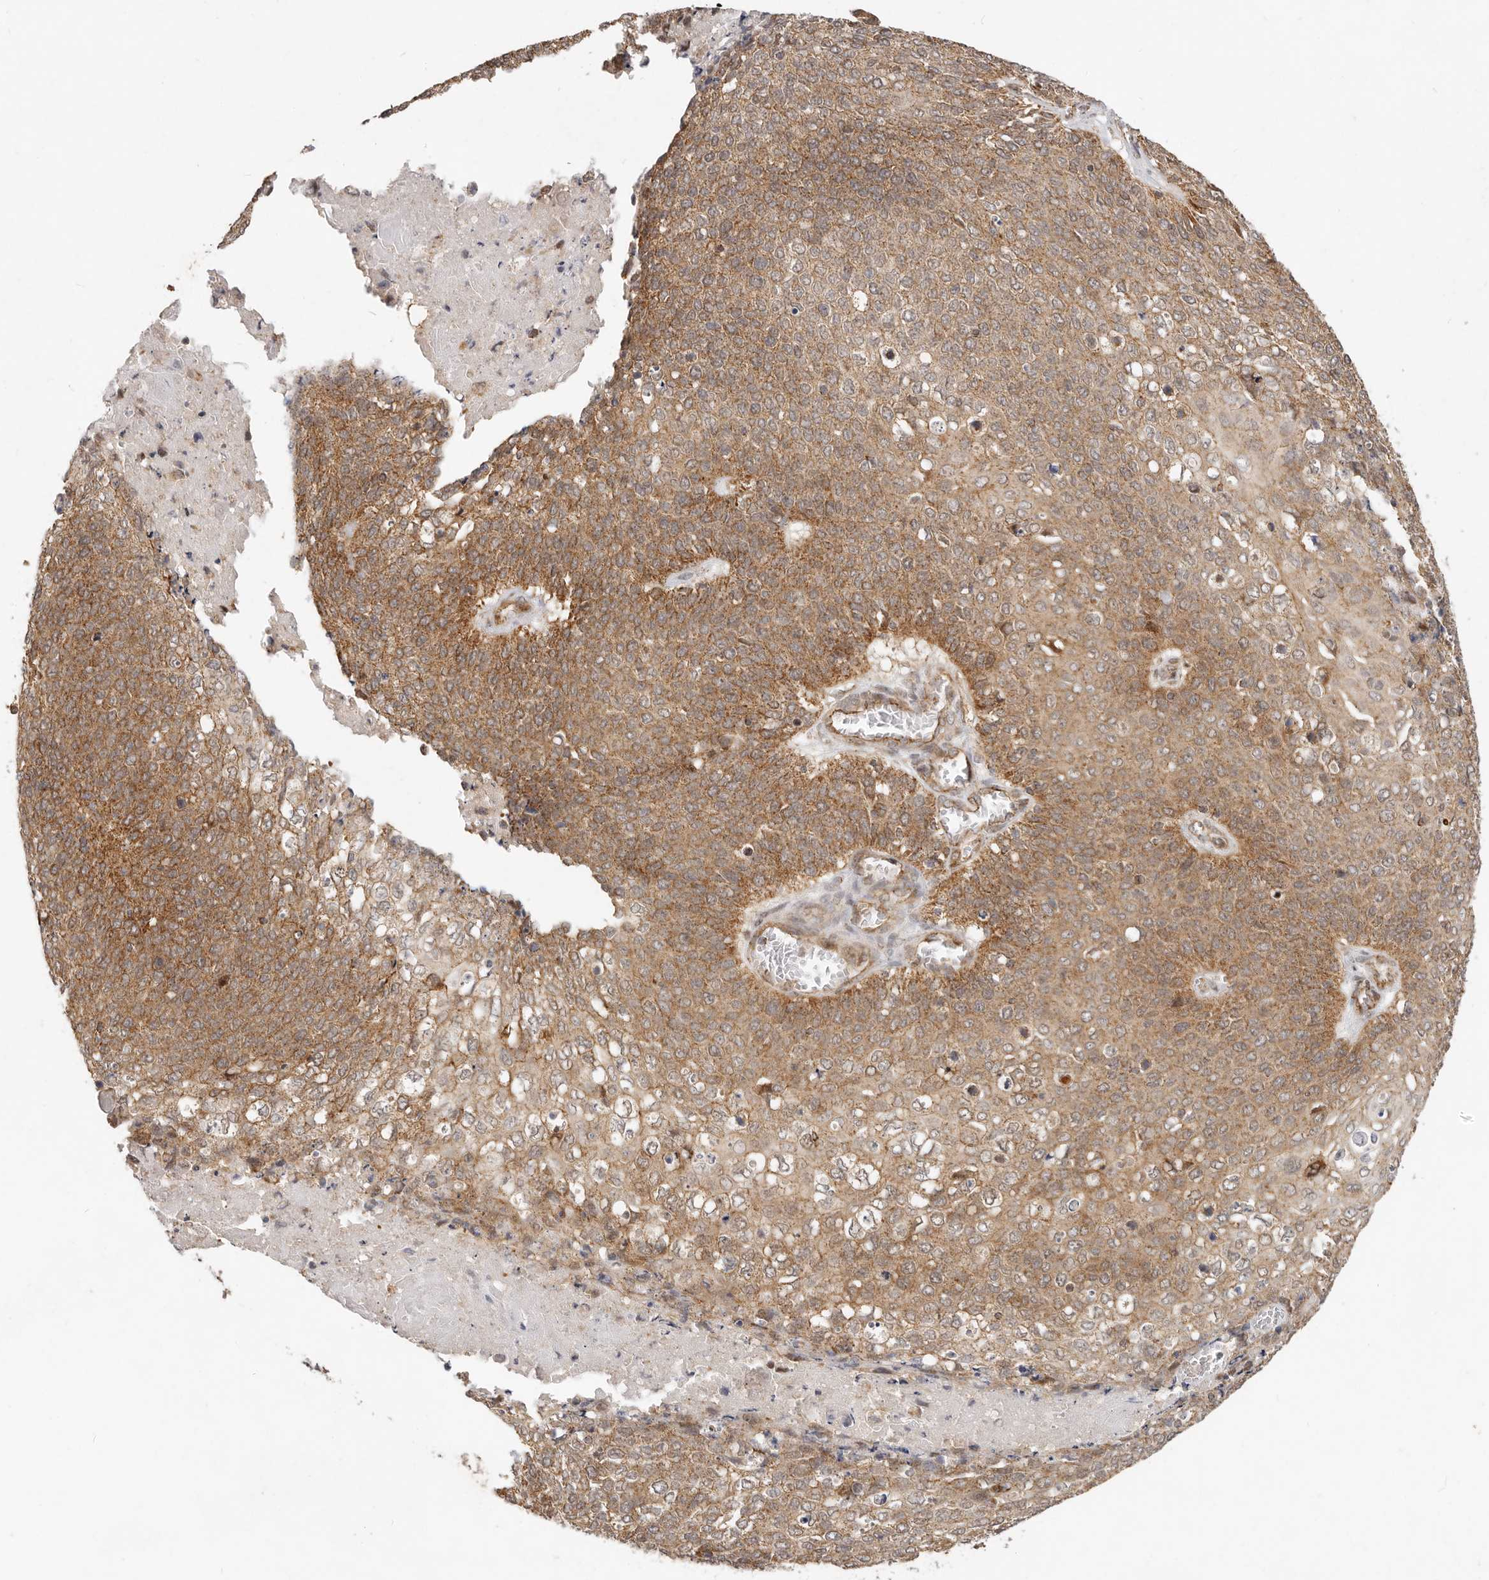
{"staining": {"intensity": "moderate", "quantity": ">75%", "location": "cytoplasmic/membranous"}, "tissue": "cervical cancer", "cell_type": "Tumor cells", "image_type": "cancer", "snomed": [{"axis": "morphology", "description": "Squamous cell carcinoma, NOS"}, {"axis": "topography", "description": "Cervix"}], "caption": "Cervical squamous cell carcinoma stained with DAB (3,3'-diaminobenzidine) IHC displays medium levels of moderate cytoplasmic/membranous staining in approximately >75% of tumor cells.", "gene": "USP49", "patient": {"sex": "female", "age": 39}}